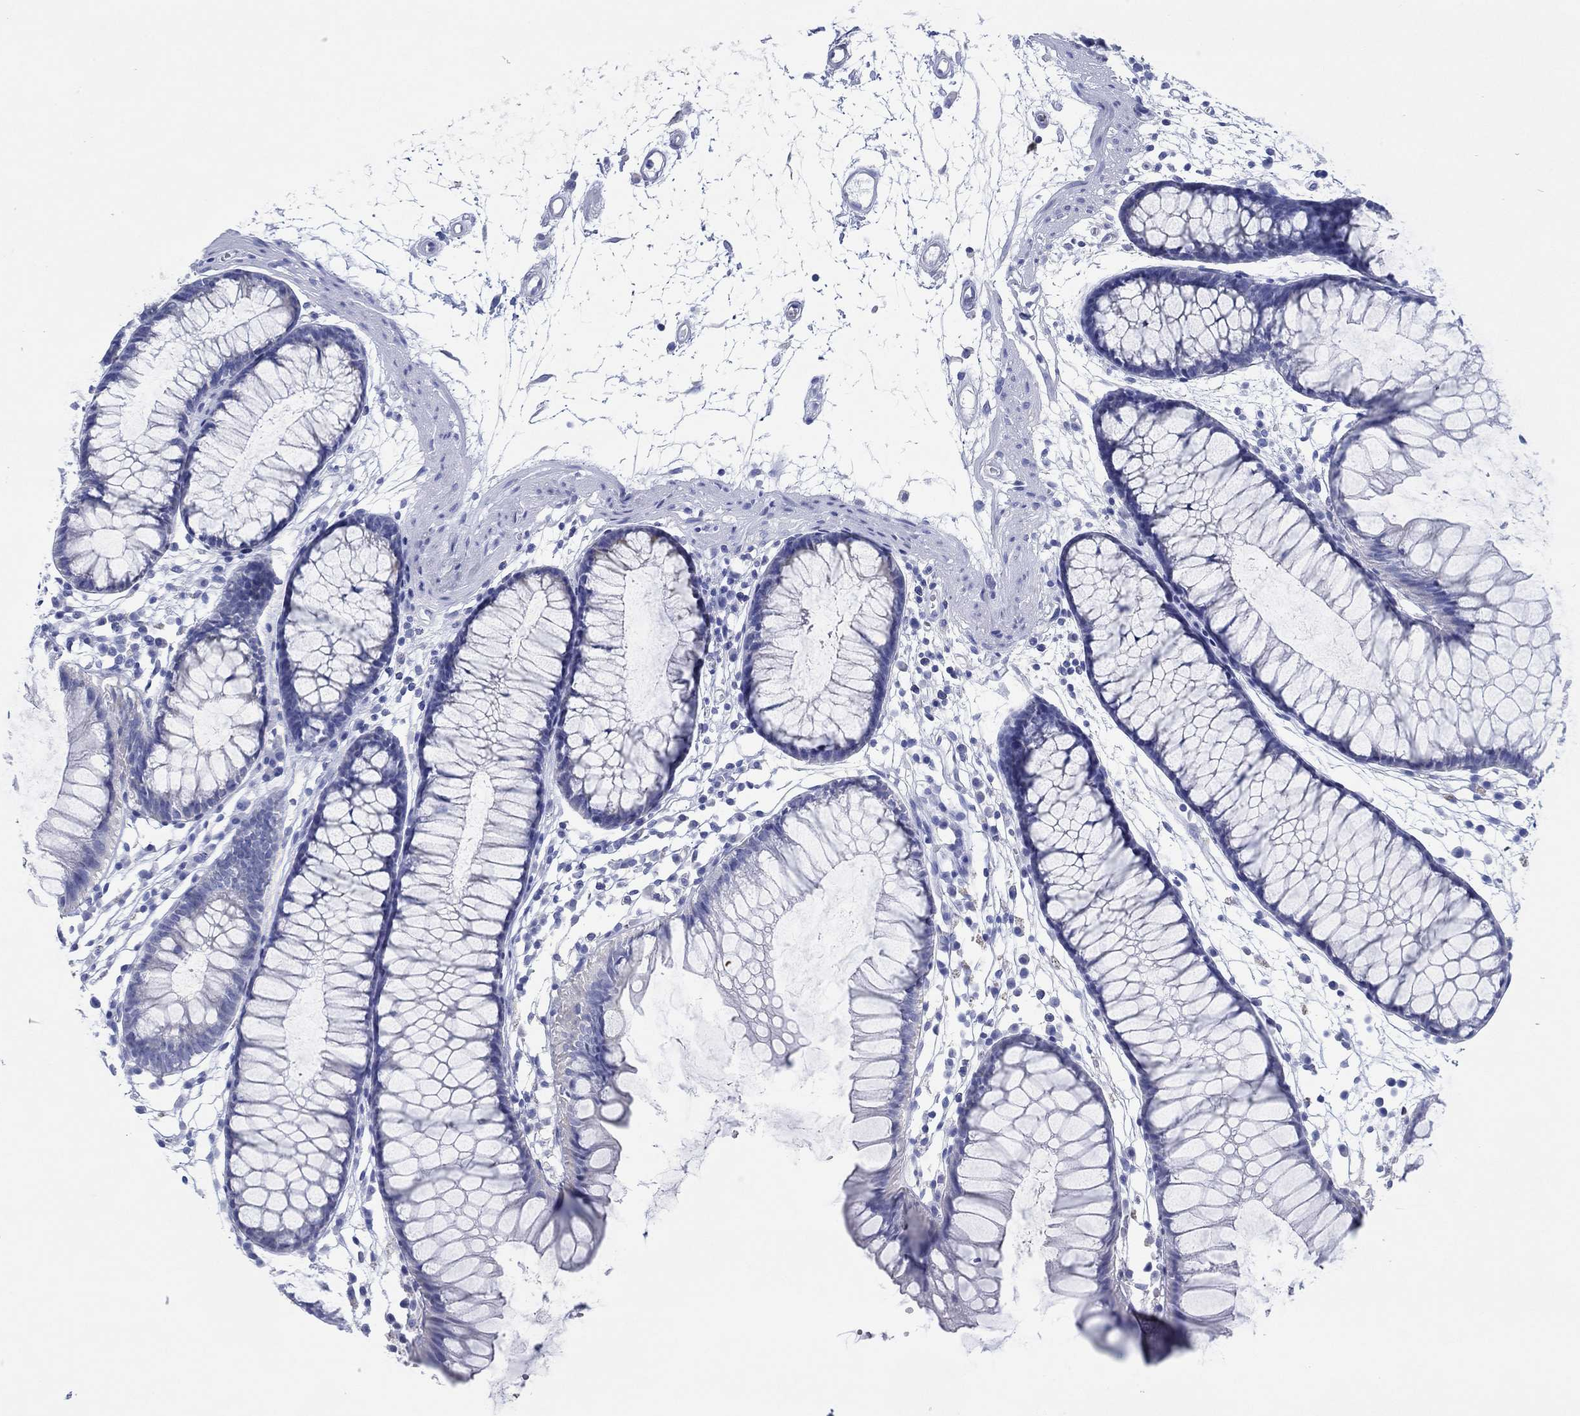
{"staining": {"intensity": "negative", "quantity": "none", "location": "none"}, "tissue": "colon", "cell_type": "Endothelial cells", "image_type": "normal", "snomed": [{"axis": "morphology", "description": "Normal tissue, NOS"}, {"axis": "morphology", "description": "Adenocarcinoma, NOS"}, {"axis": "topography", "description": "Colon"}], "caption": "This is an immunohistochemistry histopathology image of benign human colon. There is no staining in endothelial cells.", "gene": "HCRT", "patient": {"sex": "male", "age": 65}}